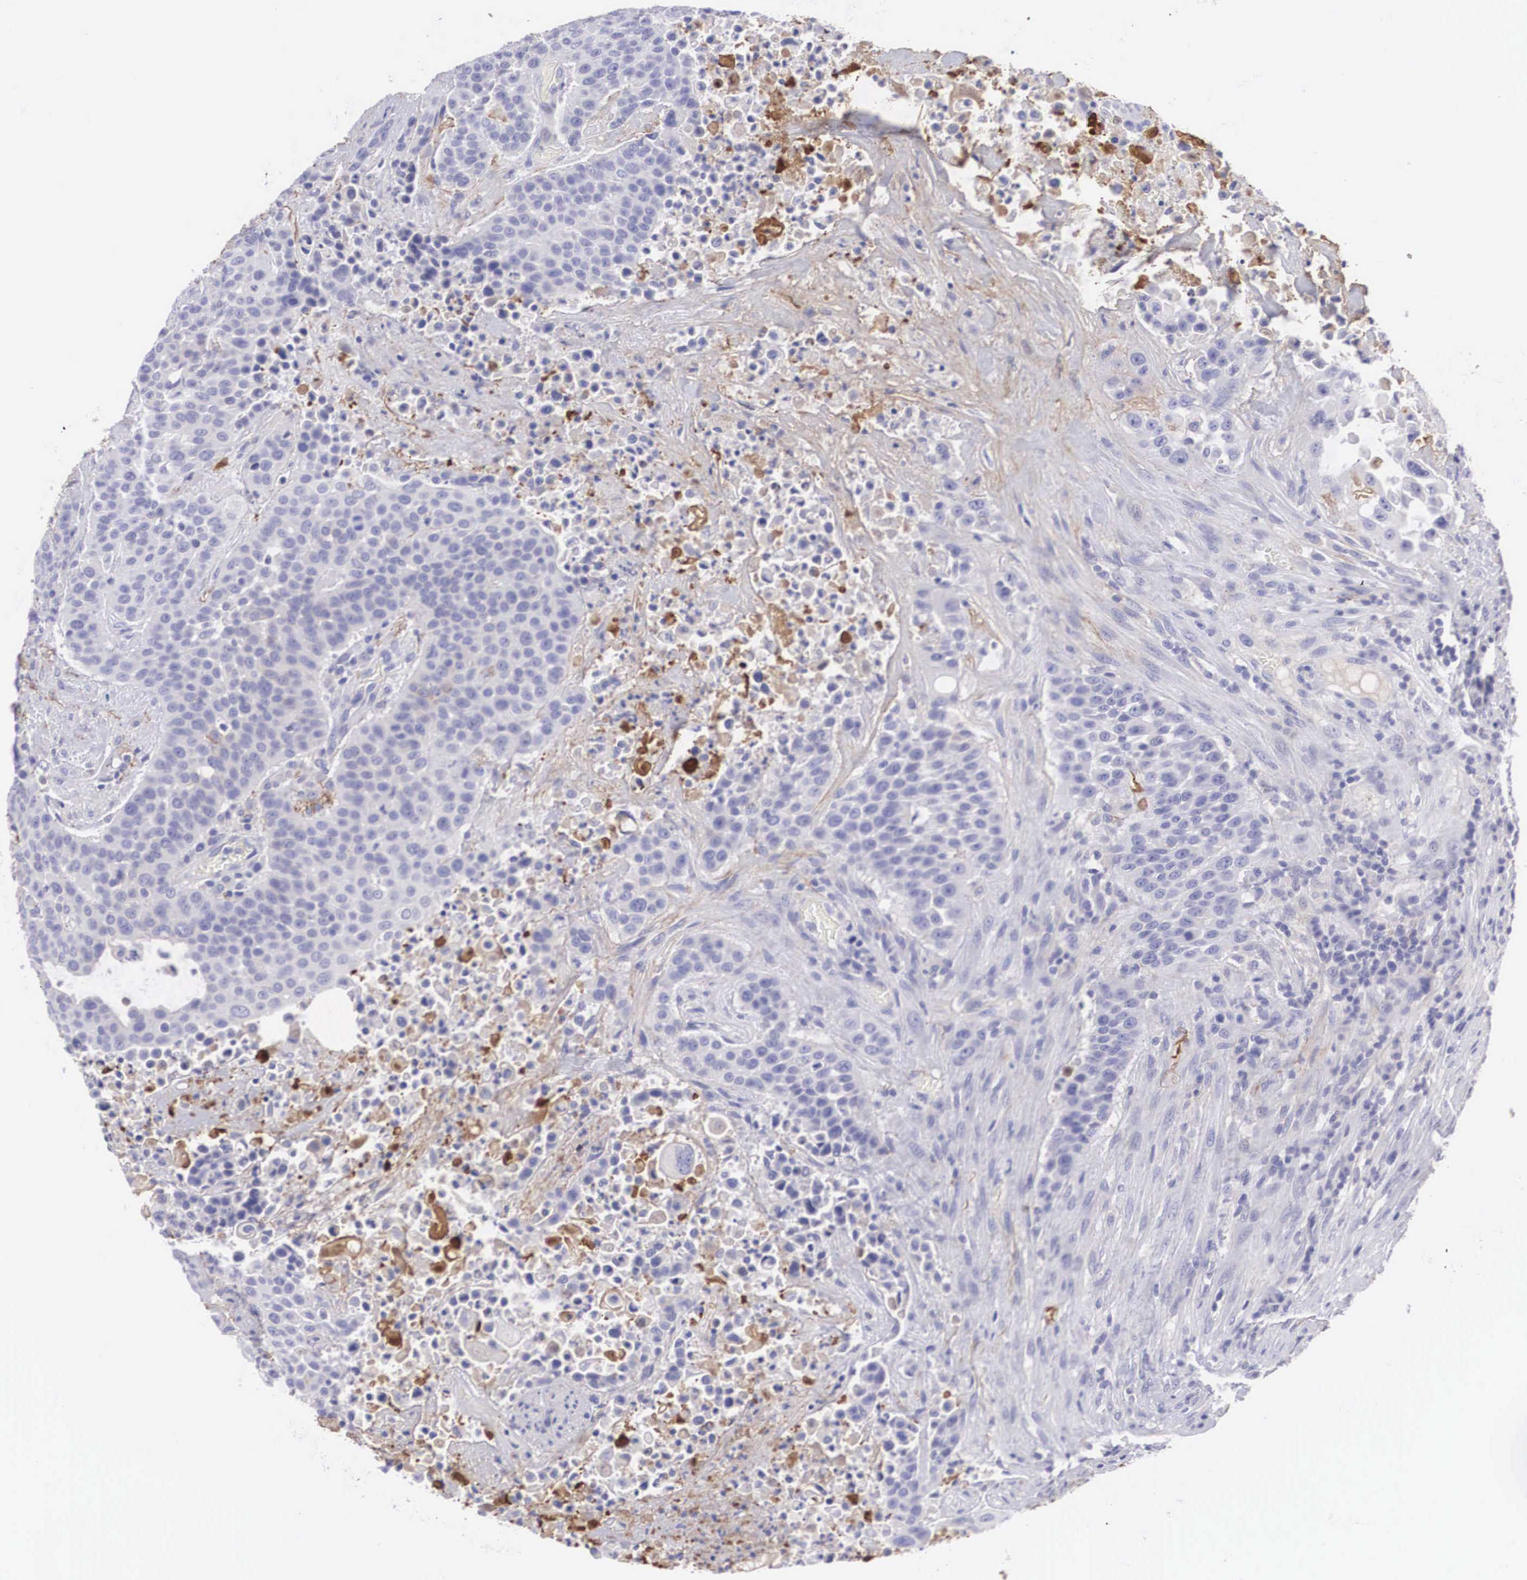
{"staining": {"intensity": "negative", "quantity": "none", "location": "none"}, "tissue": "urothelial cancer", "cell_type": "Tumor cells", "image_type": "cancer", "snomed": [{"axis": "morphology", "description": "Urothelial carcinoma, High grade"}, {"axis": "topography", "description": "Urinary bladder"}], "caption": "This is an immunohistochemistry (IHC) photomicrograph of high-grade urothelial carcinoma. There is no positivity in tumor cells.", "gene": "CLU", "patient": {"sex": "male", "age": 74}}